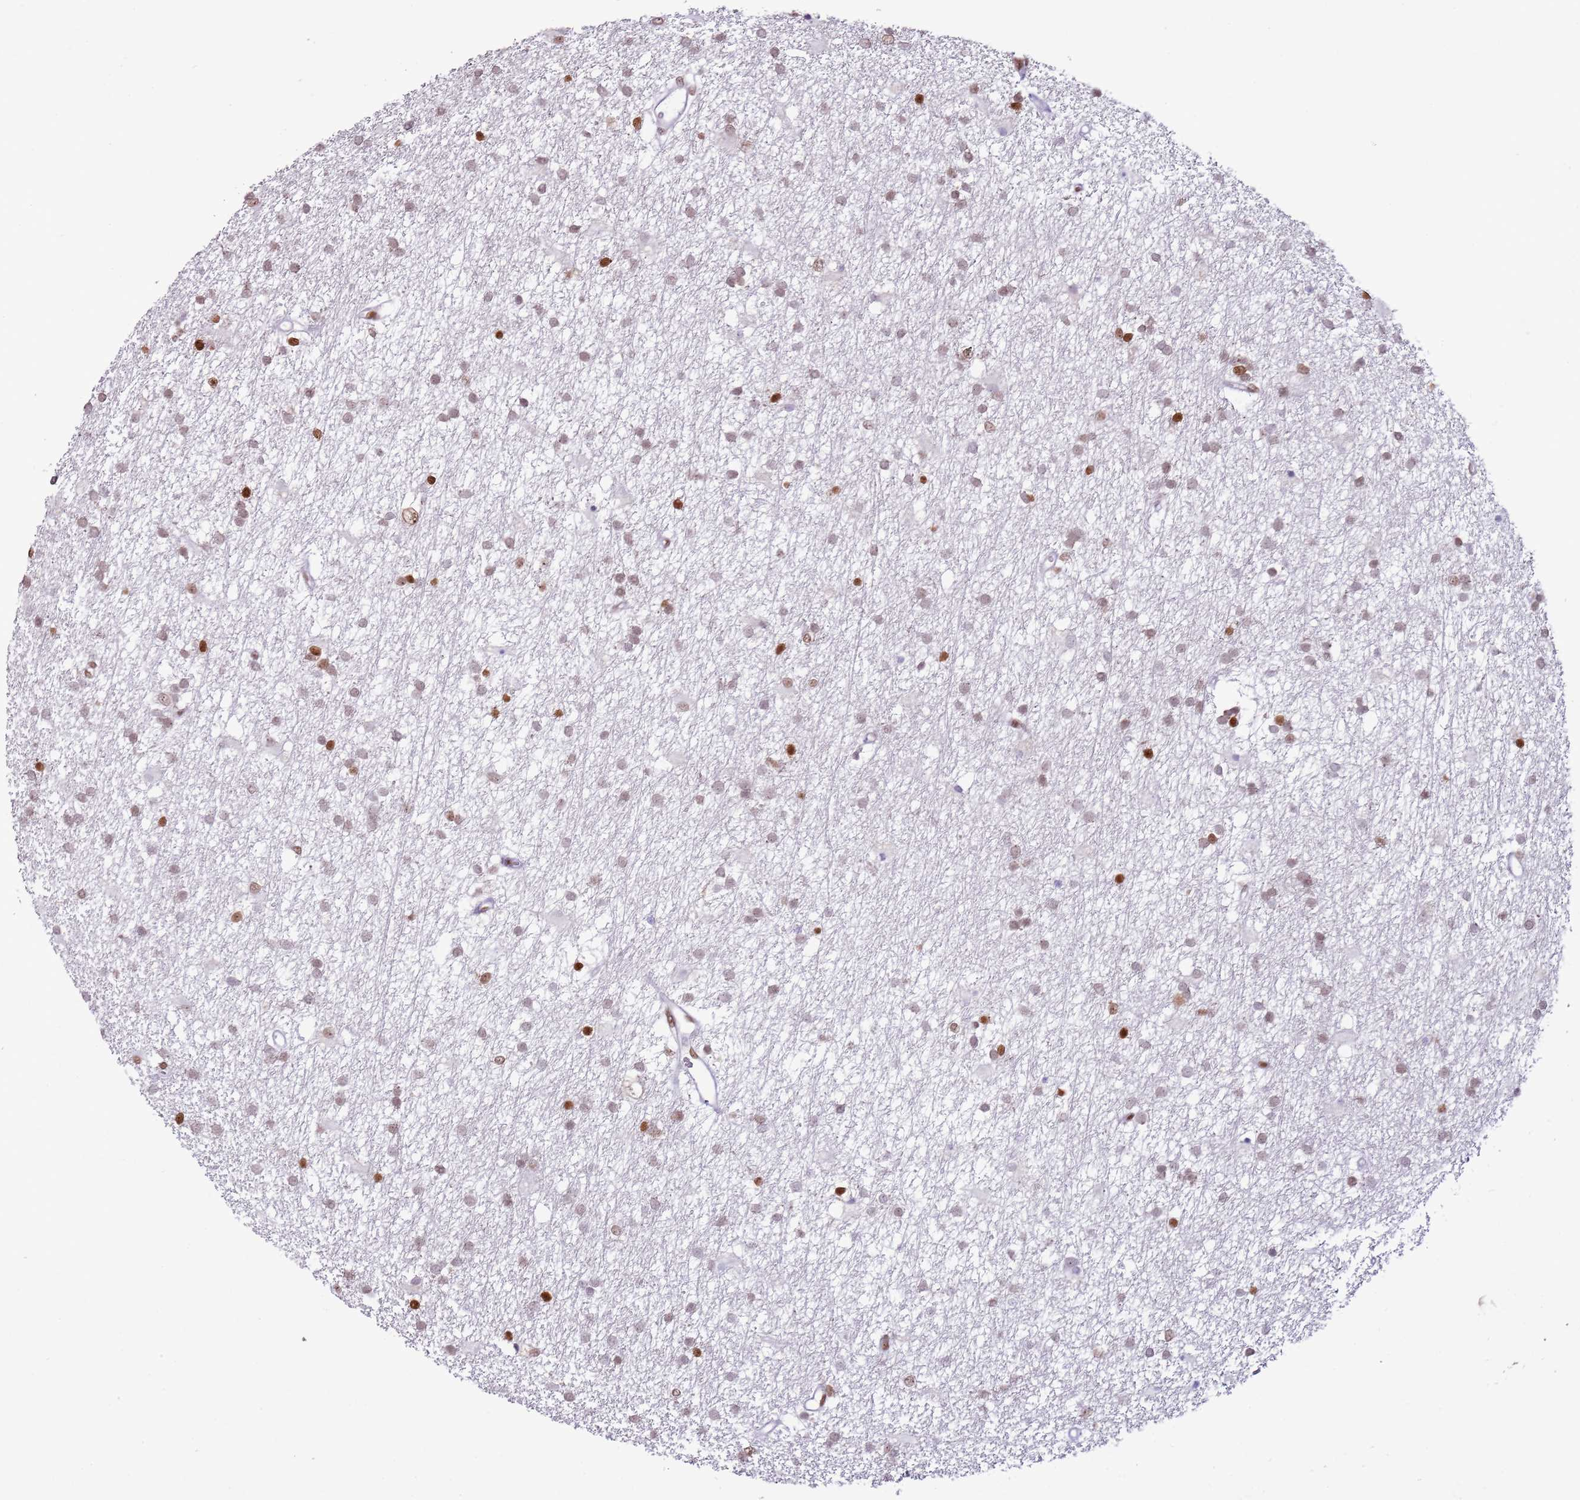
{"staining": {"intensity": "moderate", "quantity": "25%-75%", "location": "nuclear"}, "tissue": "glioma", "cell_type": "Tumor cells", "image_type": "cancer", "snomed": [{"axis": "morphology", "description": "Glioma, malignant, High grade"}, {"axis": "topography", "description": "Brain"}], "caption": "Moderate nuclear positivity for a protein is identified in approximately 25%-75% of tumor cells of glioma using immunohistochemistry (IHC).", "gene": "SELENOH", "patient": {"sex": "male", "age": 77}}